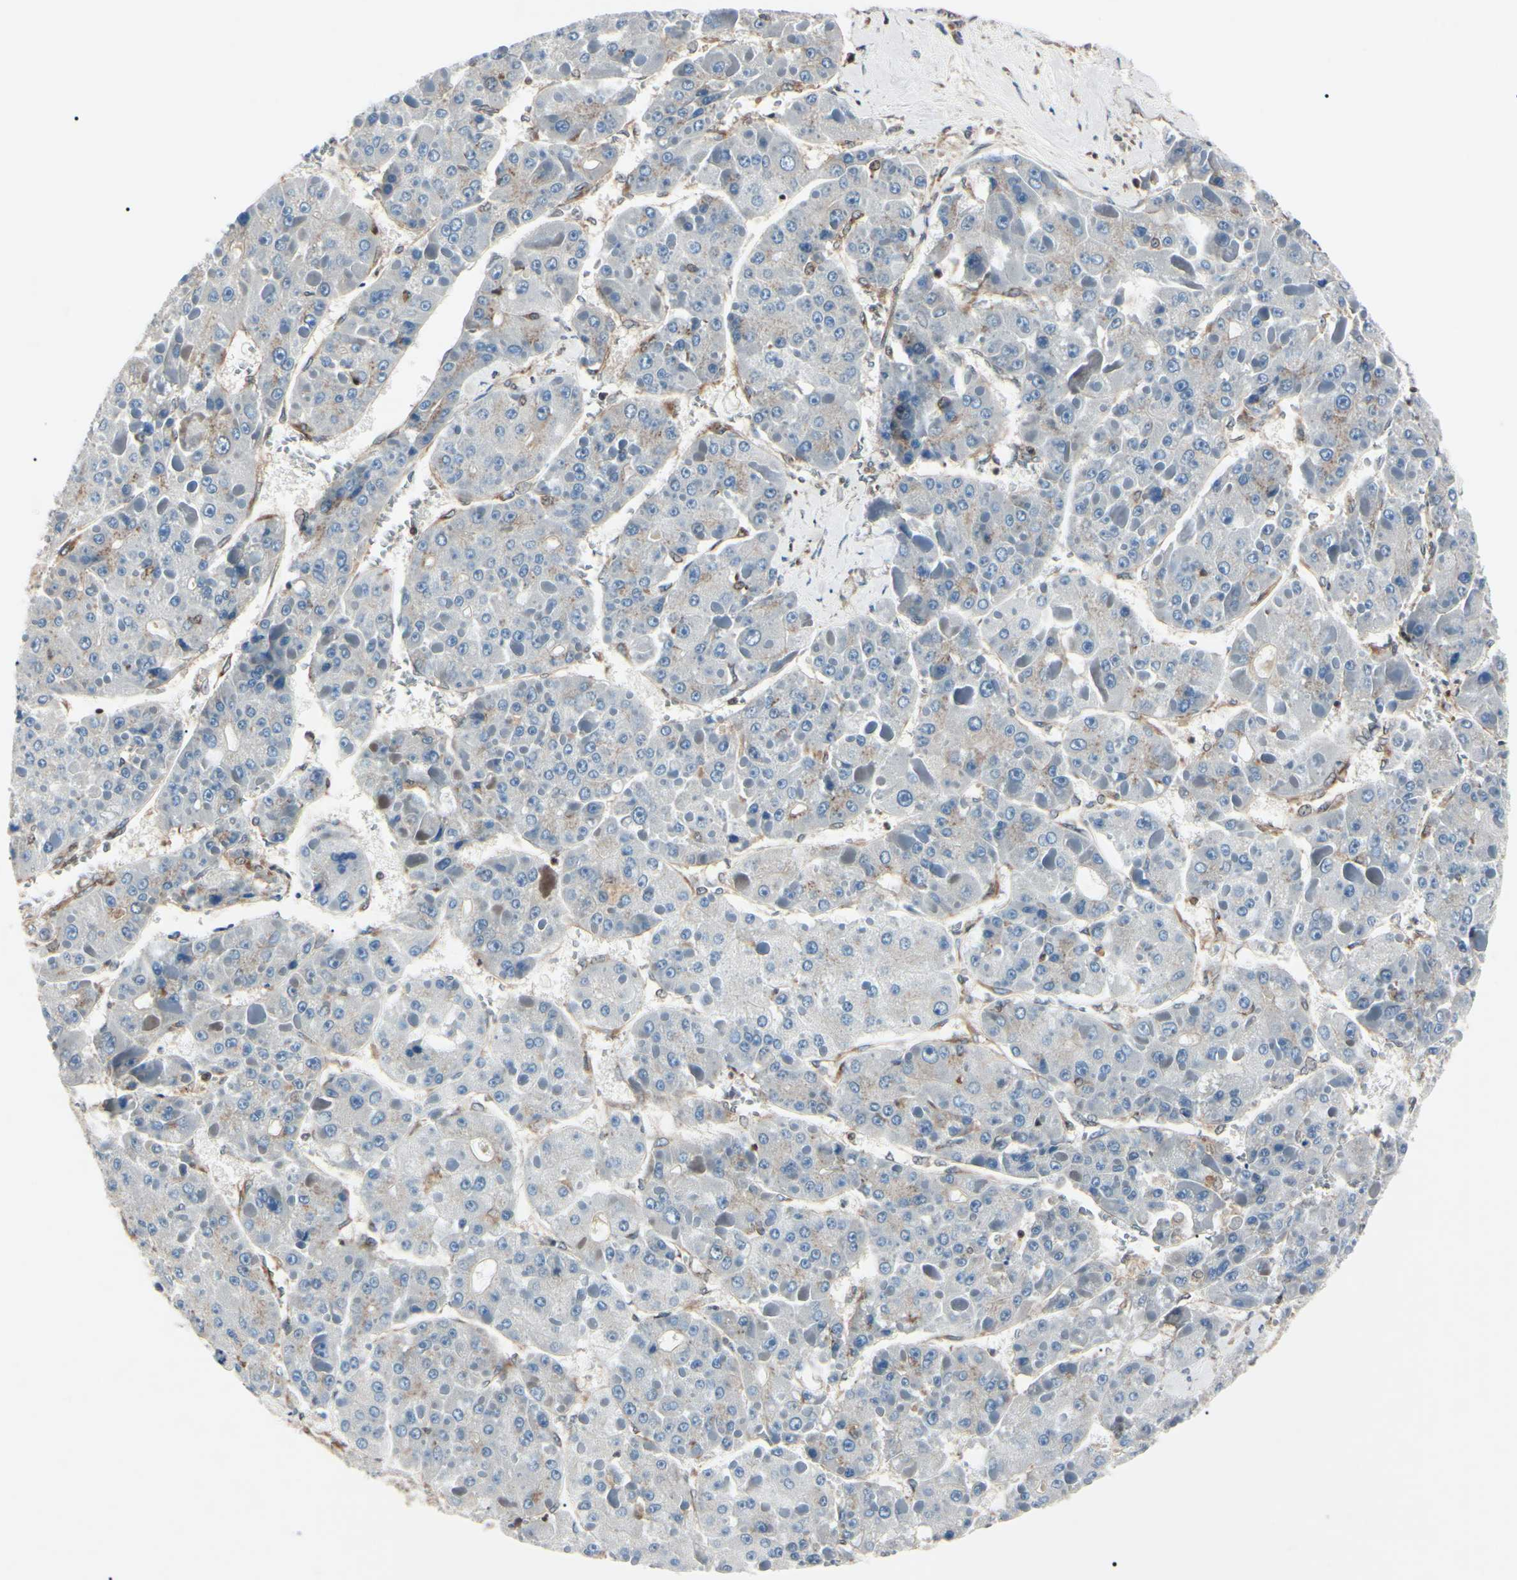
{"staining": {"intensity": "weak", "quantity": "<25%", "location": "cytoplasmic/membranous"}, "tissue": "liver cancer", "cell_type": "Tumor cells", "image_type": "cancer", "snomed": [{"axis": "morphology", "description": "Carcinoma, Hepatocellular, NOS"}, {"axis": "topography", "description": "Liver"}], "caption": "Image shows no protein expression in tumor cells of liver cancer tissue. (DAB (3,3'-diaminobenzidine) immunohistochemistry (IHC) with hematoxylin counter stain).", "gene": "MAPRE1", "patient": {"sex": "female", "age": 73}}